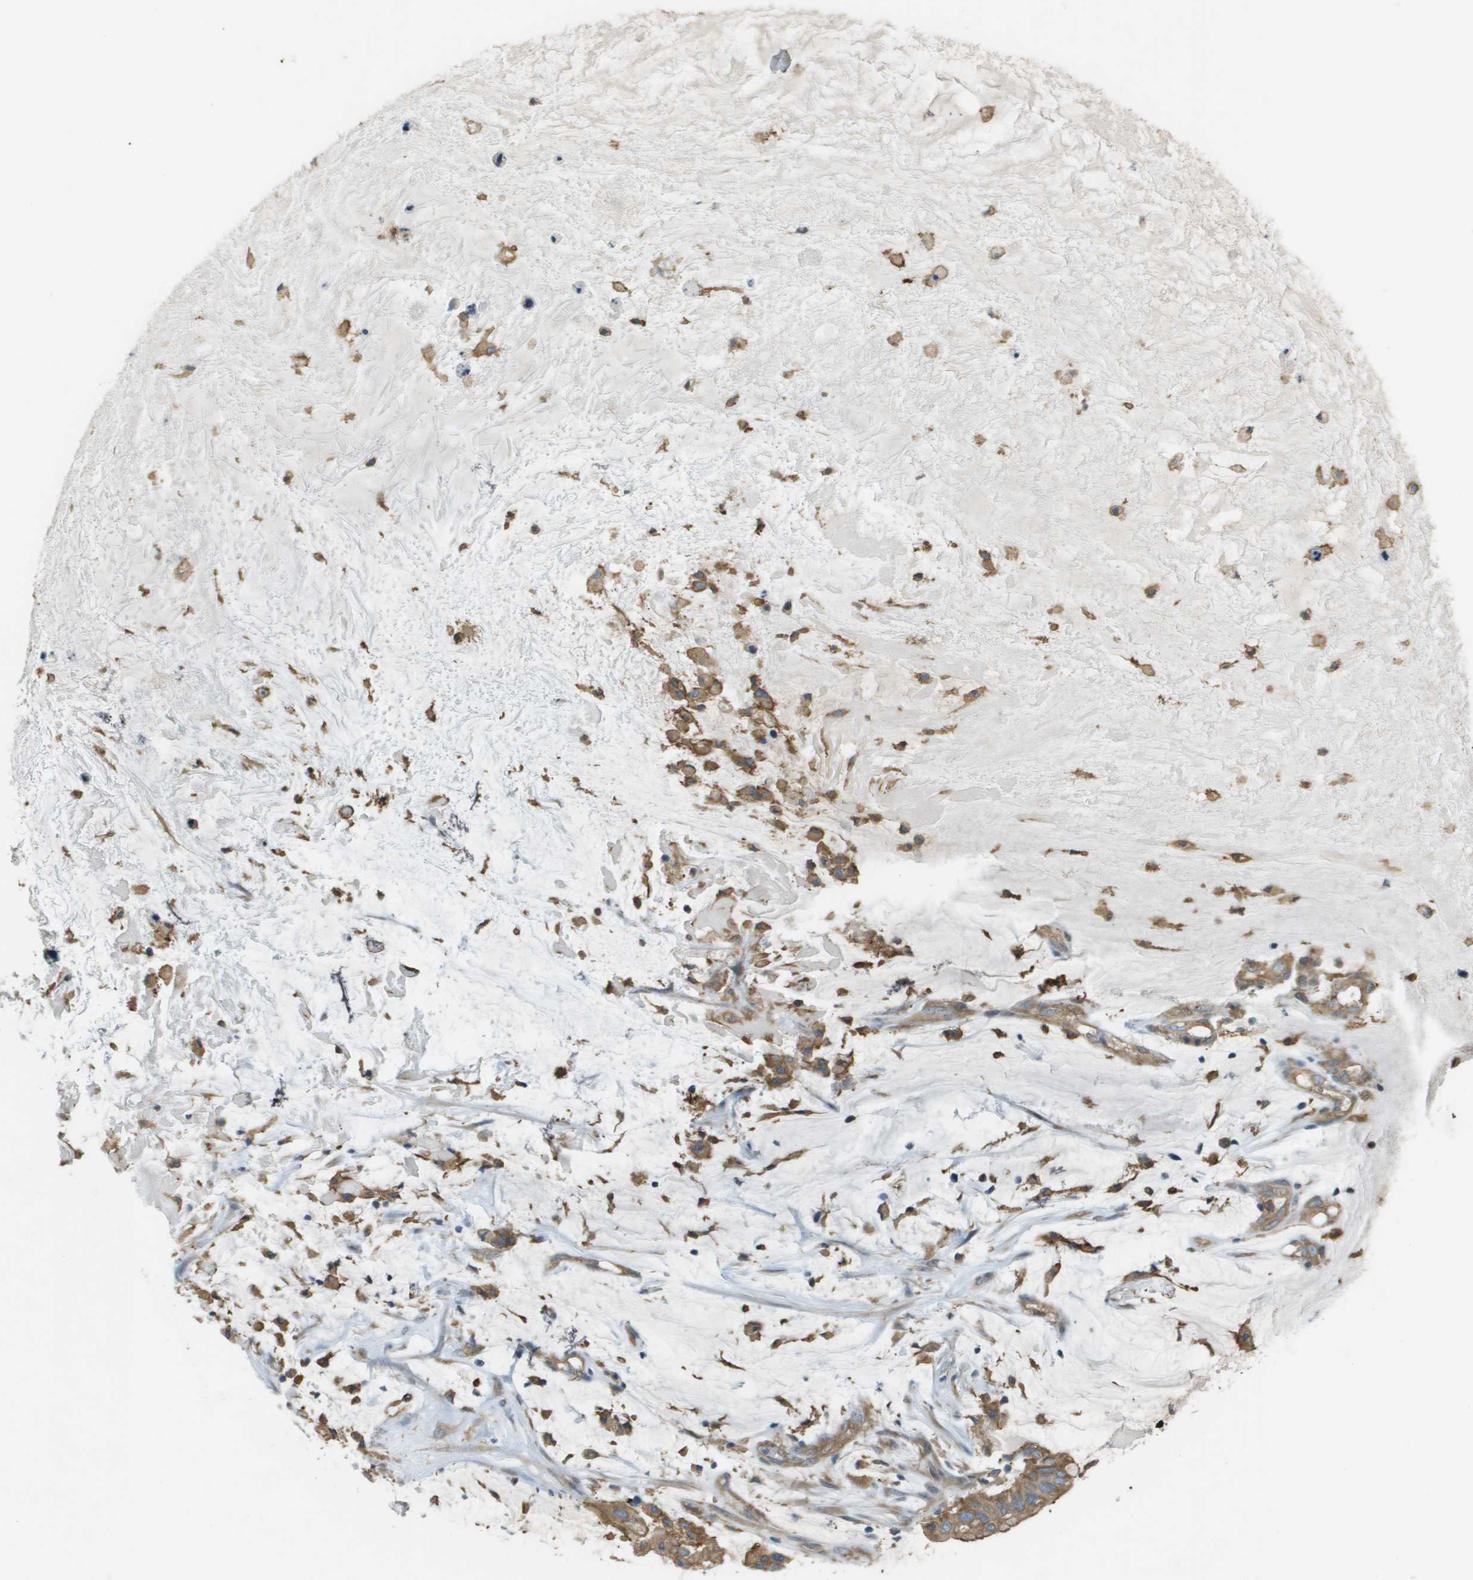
{"staining": {"intensity": "moderate", "quantity": ">75%", "location": "cytoplasmic/membranous"}, "tissue": "ovarian cancer", "cell_type": "Tumor cells", "image_type": "cancer", "snomed": [{"axis": "morphology", "description": "Cystadenocarcinoma, mucinous, NOS"}, {"axis": "topography", "description": "Ovary"}], "caption": "Immunohistochemical staining of human ovarian cancer (mucinous cystadenocarcinoma) displays medium levels of moderate cytoplasmic/membranous protein positivity in approximately >75% of tumor cells.", "gene": "CORO1B", "patient": {"sex": "female", "age": 80}}